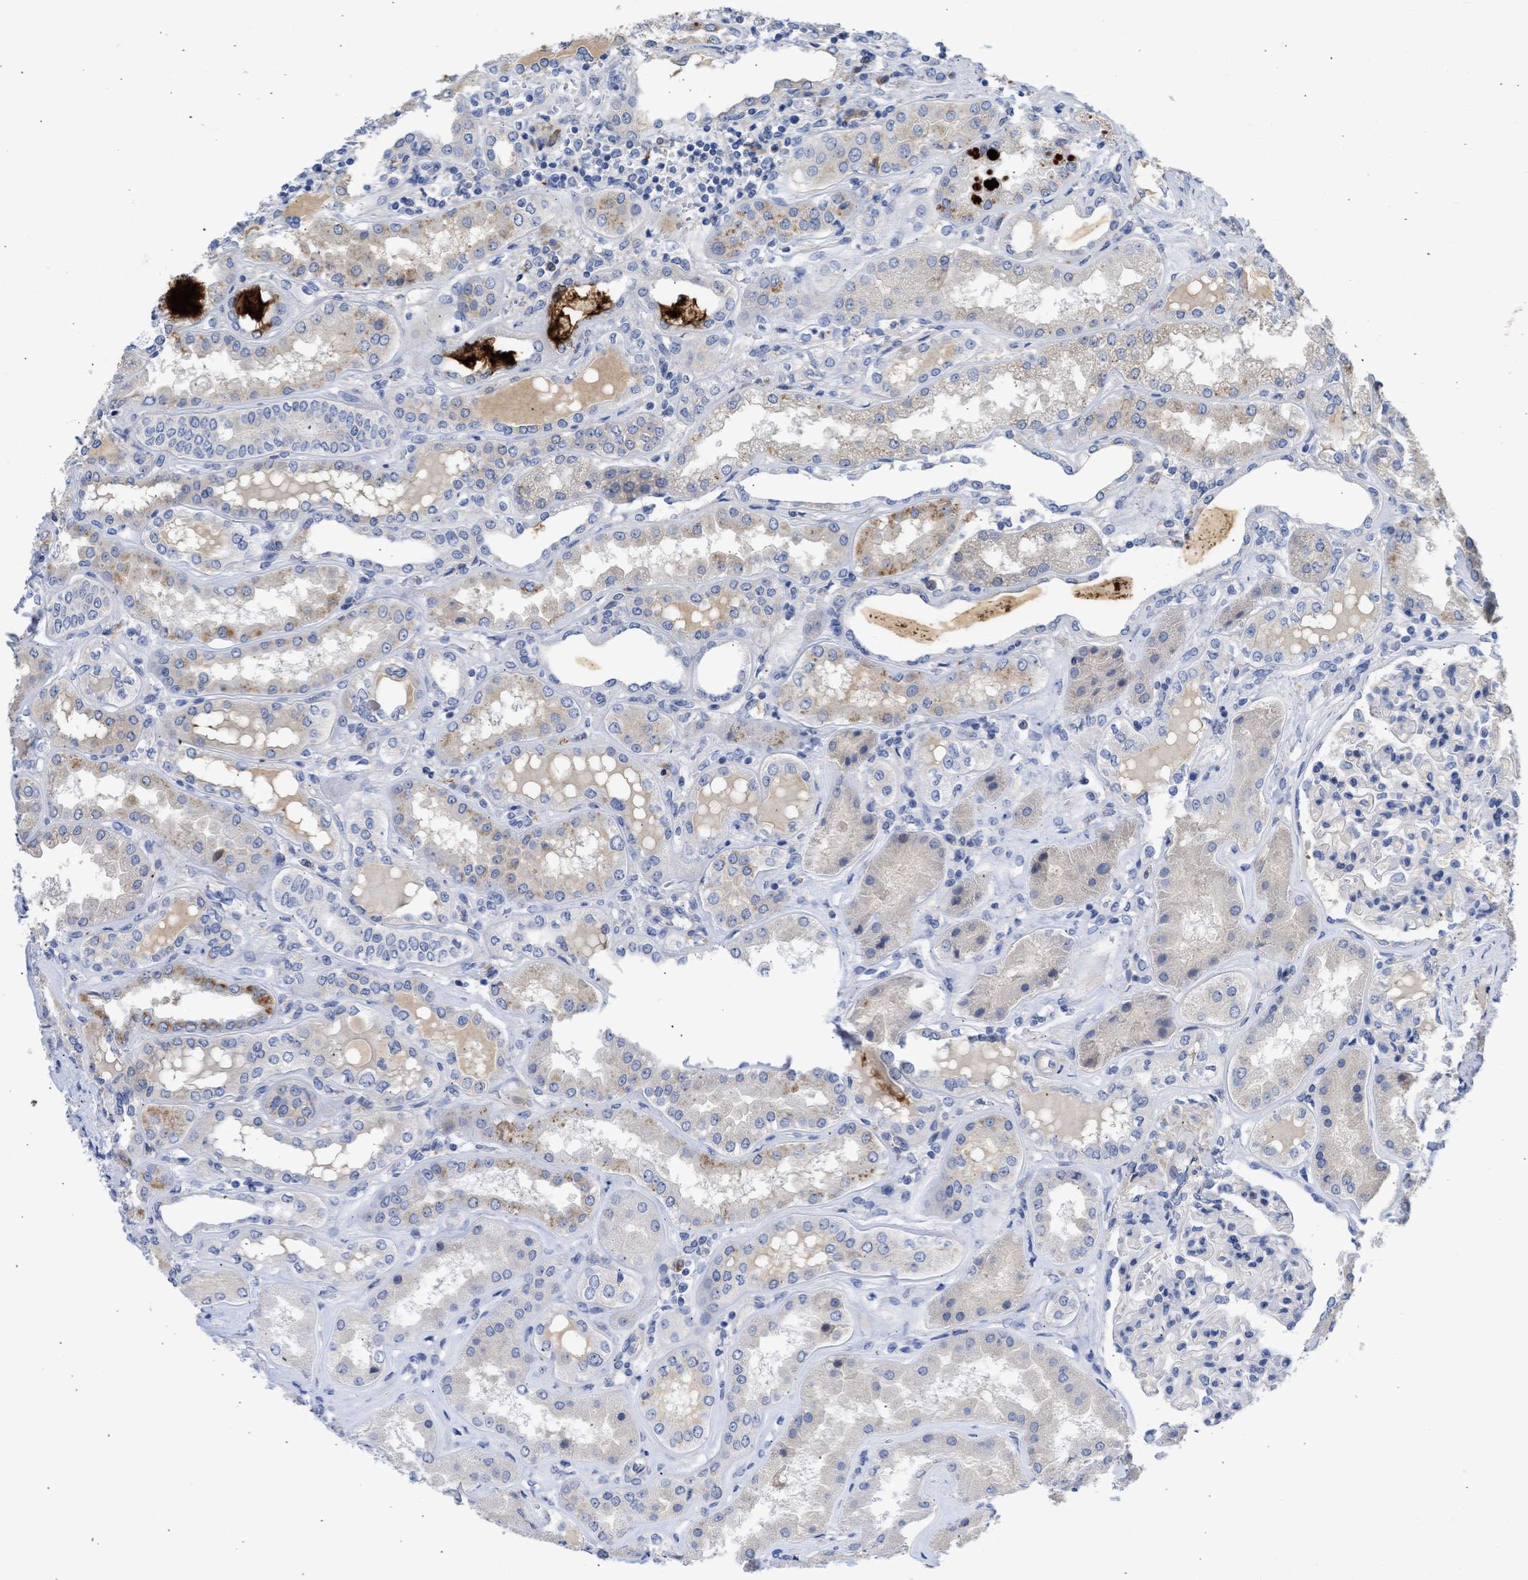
{"staining": {"intensity": "negative", "quantity": "none", "location": "none"}, "tissue": "kidney", "cell_type": "Cells in glomeruli", "image_type": "normal", "snomed": [{"axis": "morphology", "description": "Normal tissue, NOS"}, {"axis": "topography", "description": "Kidney"}], "caption": "The immunohistochemistry photomicrograph has no significant positivity in cells in glomeruli of kidney. (Immunohistochemistry, brightfield microscopy, high magnification).", "gene": "ARHGEF4", "patient": {"sex": "female", "age": 56}}